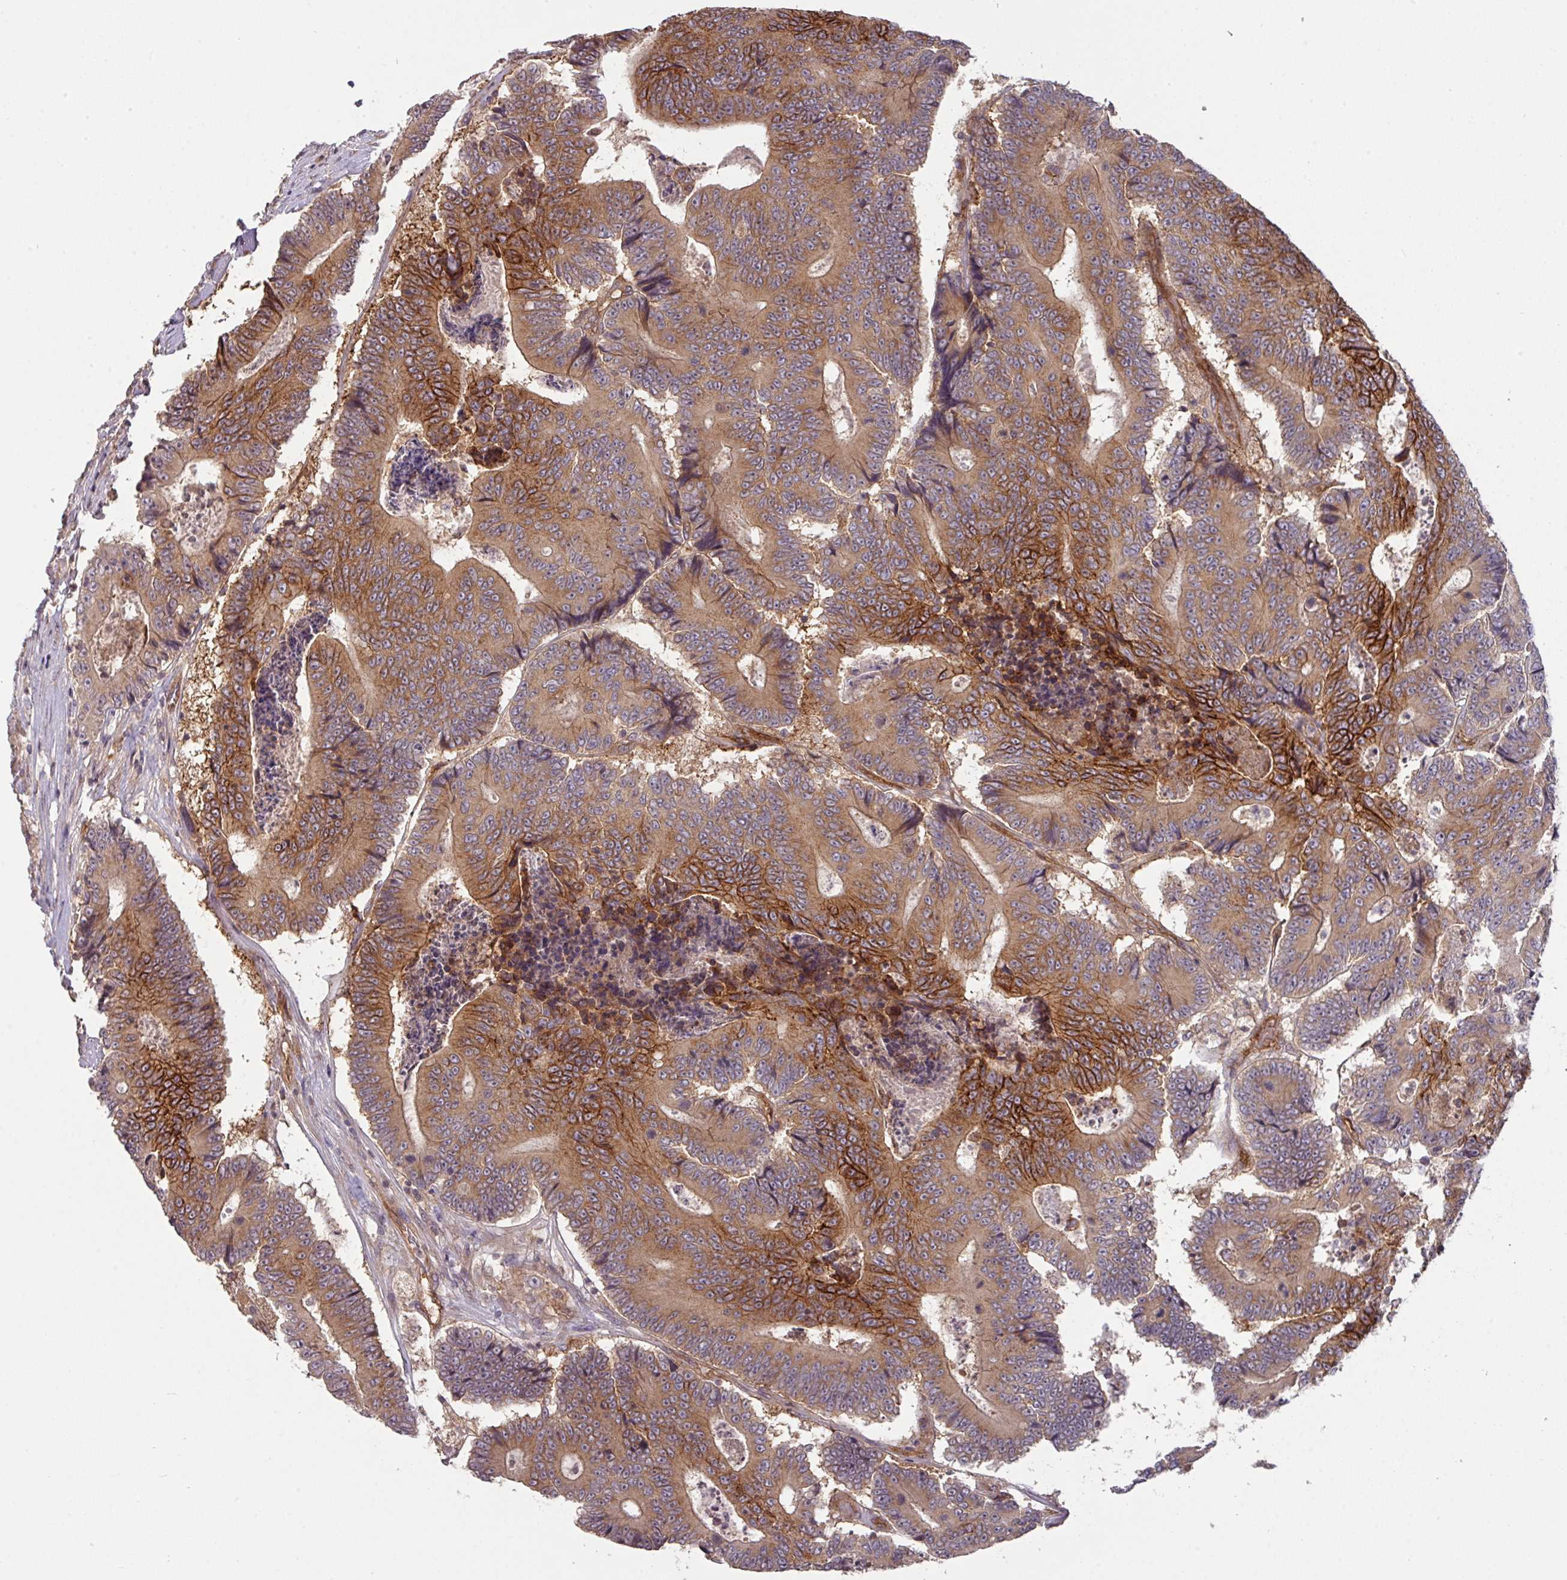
{"staining": {"intensity": "moderate", "quantity": ">75%", "location": "cytoplasmic/membranous"}, "tissue": "colorectal cancer", "cell_type": "Tumor cells", "image_type": "cancer", "snomed": [{"axis": "morphology", "description": "Adenocarcinoma, NOS"}, {"axis": "topography", "description": "Colon"}], "caption": "Immunohistochemistry of human adenocarcinoma (colorectal) exhibits medium levels of moderate cytoplasmic/membranous staining in about >75% of tumor cells. The protein is shown in brown color, while the nuclei are stained blue.", "gene": "CYFIP2", "patient": {"sex": "male", "age": 83}}